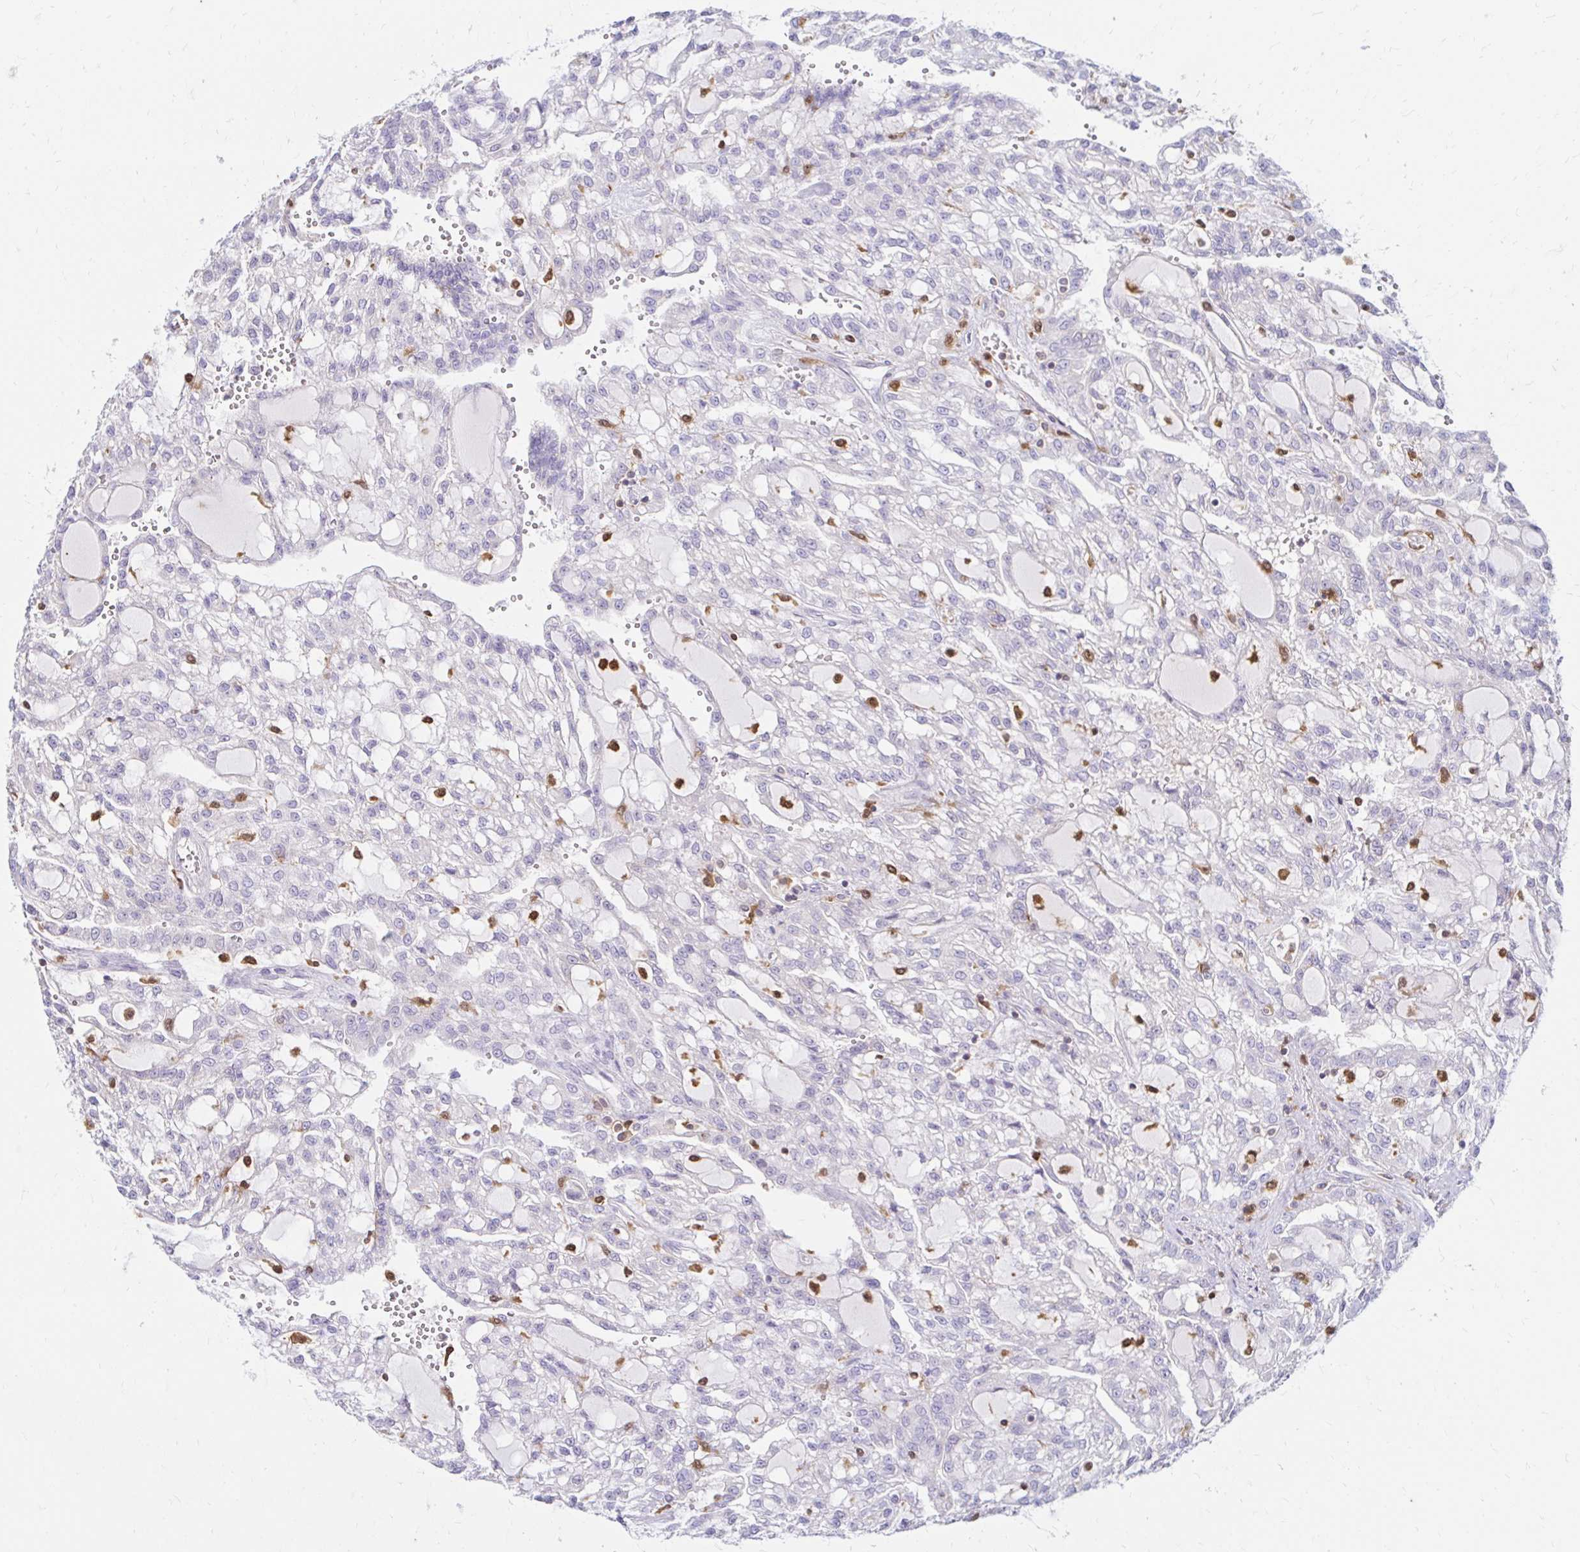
{"staining": {"intensity": "negative", "quantity": "none", "location": "none"}, "tissue": "renal cancer", "cell_type": "Tumor cells", "image_type": "cancer", "snomed": [{"axis": "morphology", "description": "Adenocarcinoma, NOS"}, {"axis": "topography", "description": "Kidney"}], "caption": "This photomicrograph is of renal cancer (adenocarcinoma) stained with immunohistochemistry (IHC) to label a protein in brown with the nuclei are counter-stained blue. There is no positivity in tumor cells.", "gene": "PYCARD", "patient": {"sex": "male", "age": 63}}